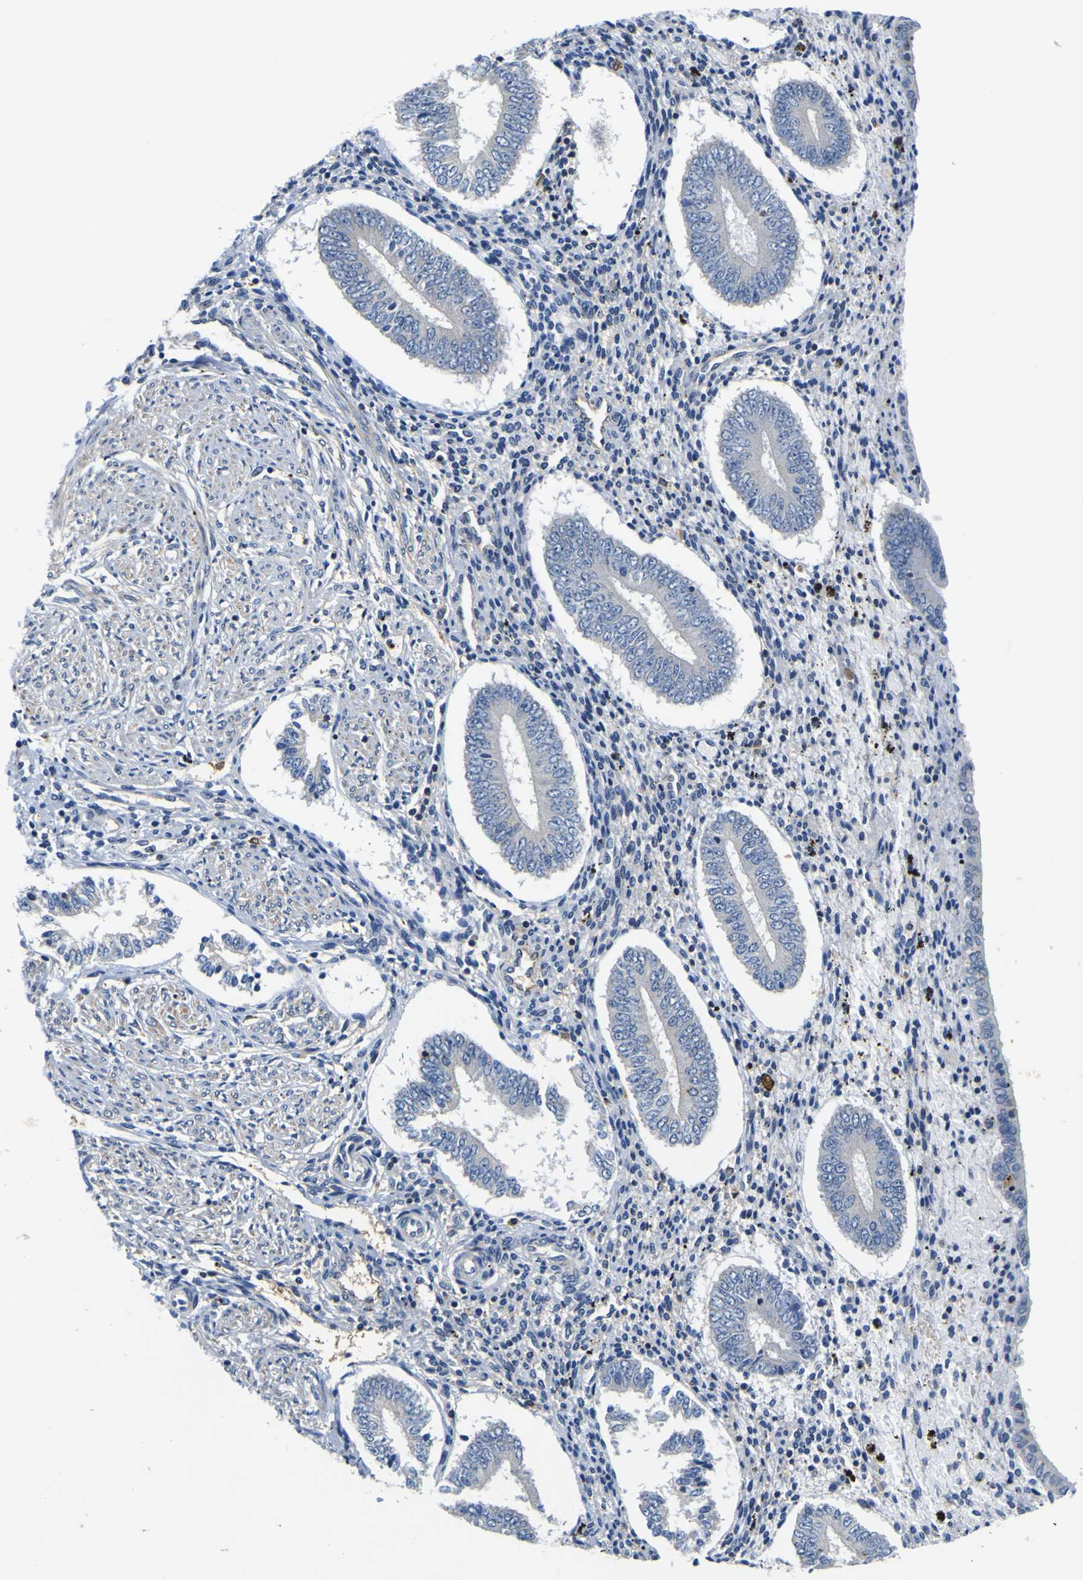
{"staining": {"intensity": "negative", "quantity": "none", "location": "none"}, "tissue": "endometrium", "cell_type": "Cells in endometrial stroma", "image_type": "normal", "snomed": [{"axis": "morphology", "description": "Normal tissue, NOS"}, {"axis": "topography", "description": "Endometrium"}], "caption": "High power microscopy image of an immunohistochemistry photomicrograph of unremarkable endometrium, revealing no significant expression in cells in endometrial stroma.", "gene": "TNIK", "patient": {"sex": "female", "age": 42}}